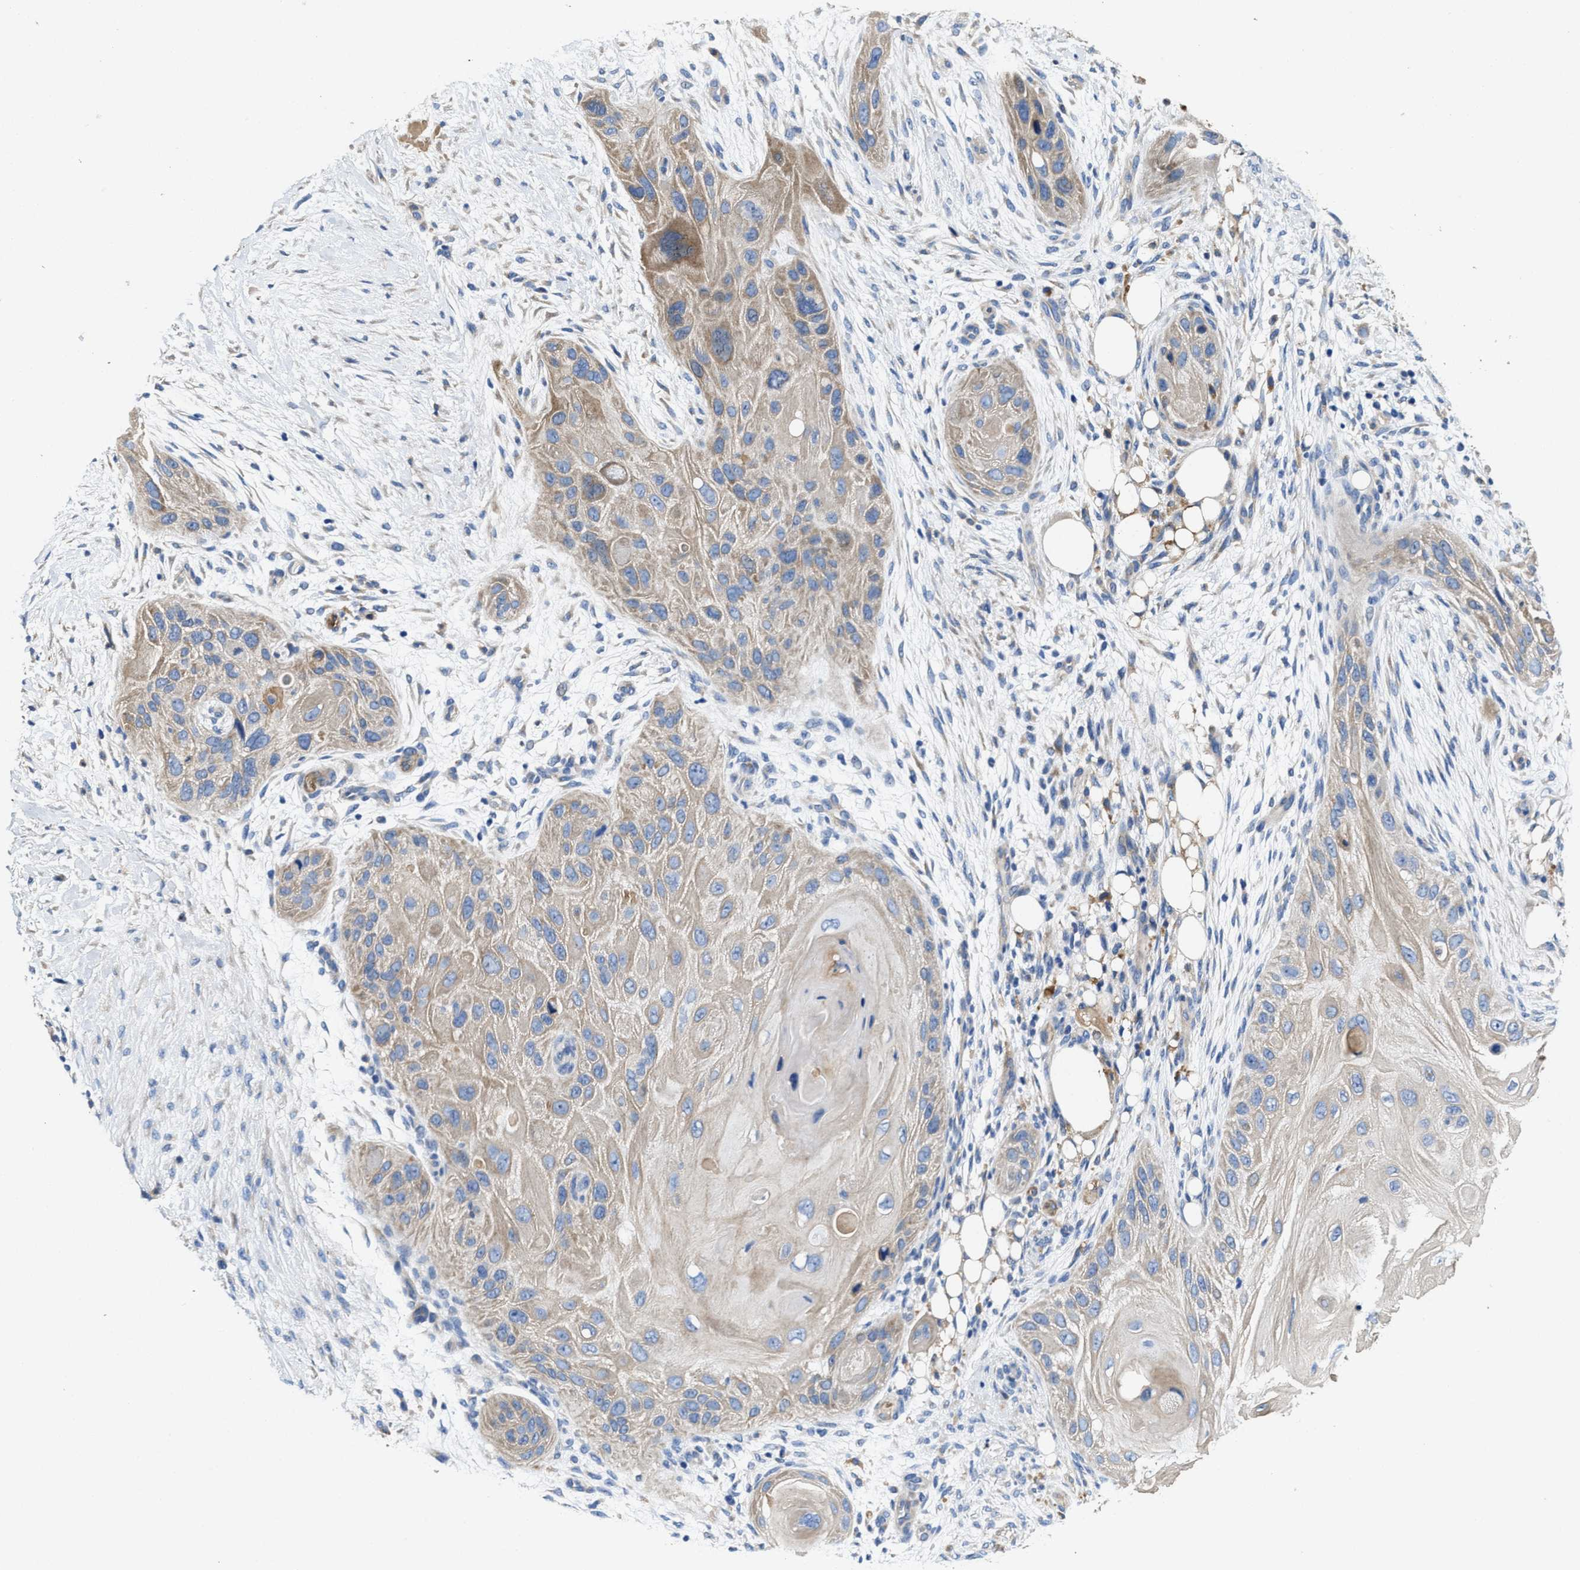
{"staining": {"intensity": "weak", "quantity": "25%-75%", "location": "cytoplasmic/membranous"}, "tissue": "skin cancer", "cell_type": "Tumor cells", "image_type": "cancer", "snomed": [{"axis": "morphology", "description": "Squamous cell carcinoma, NOS"}, {"axis": "topography", "description": "Skin"}], "caption": "Skin cancer stained with a protein marker displays weak staining in tumor cells.", "gene": "PEG10", "patient": {"sex": "female", "age": 77}}